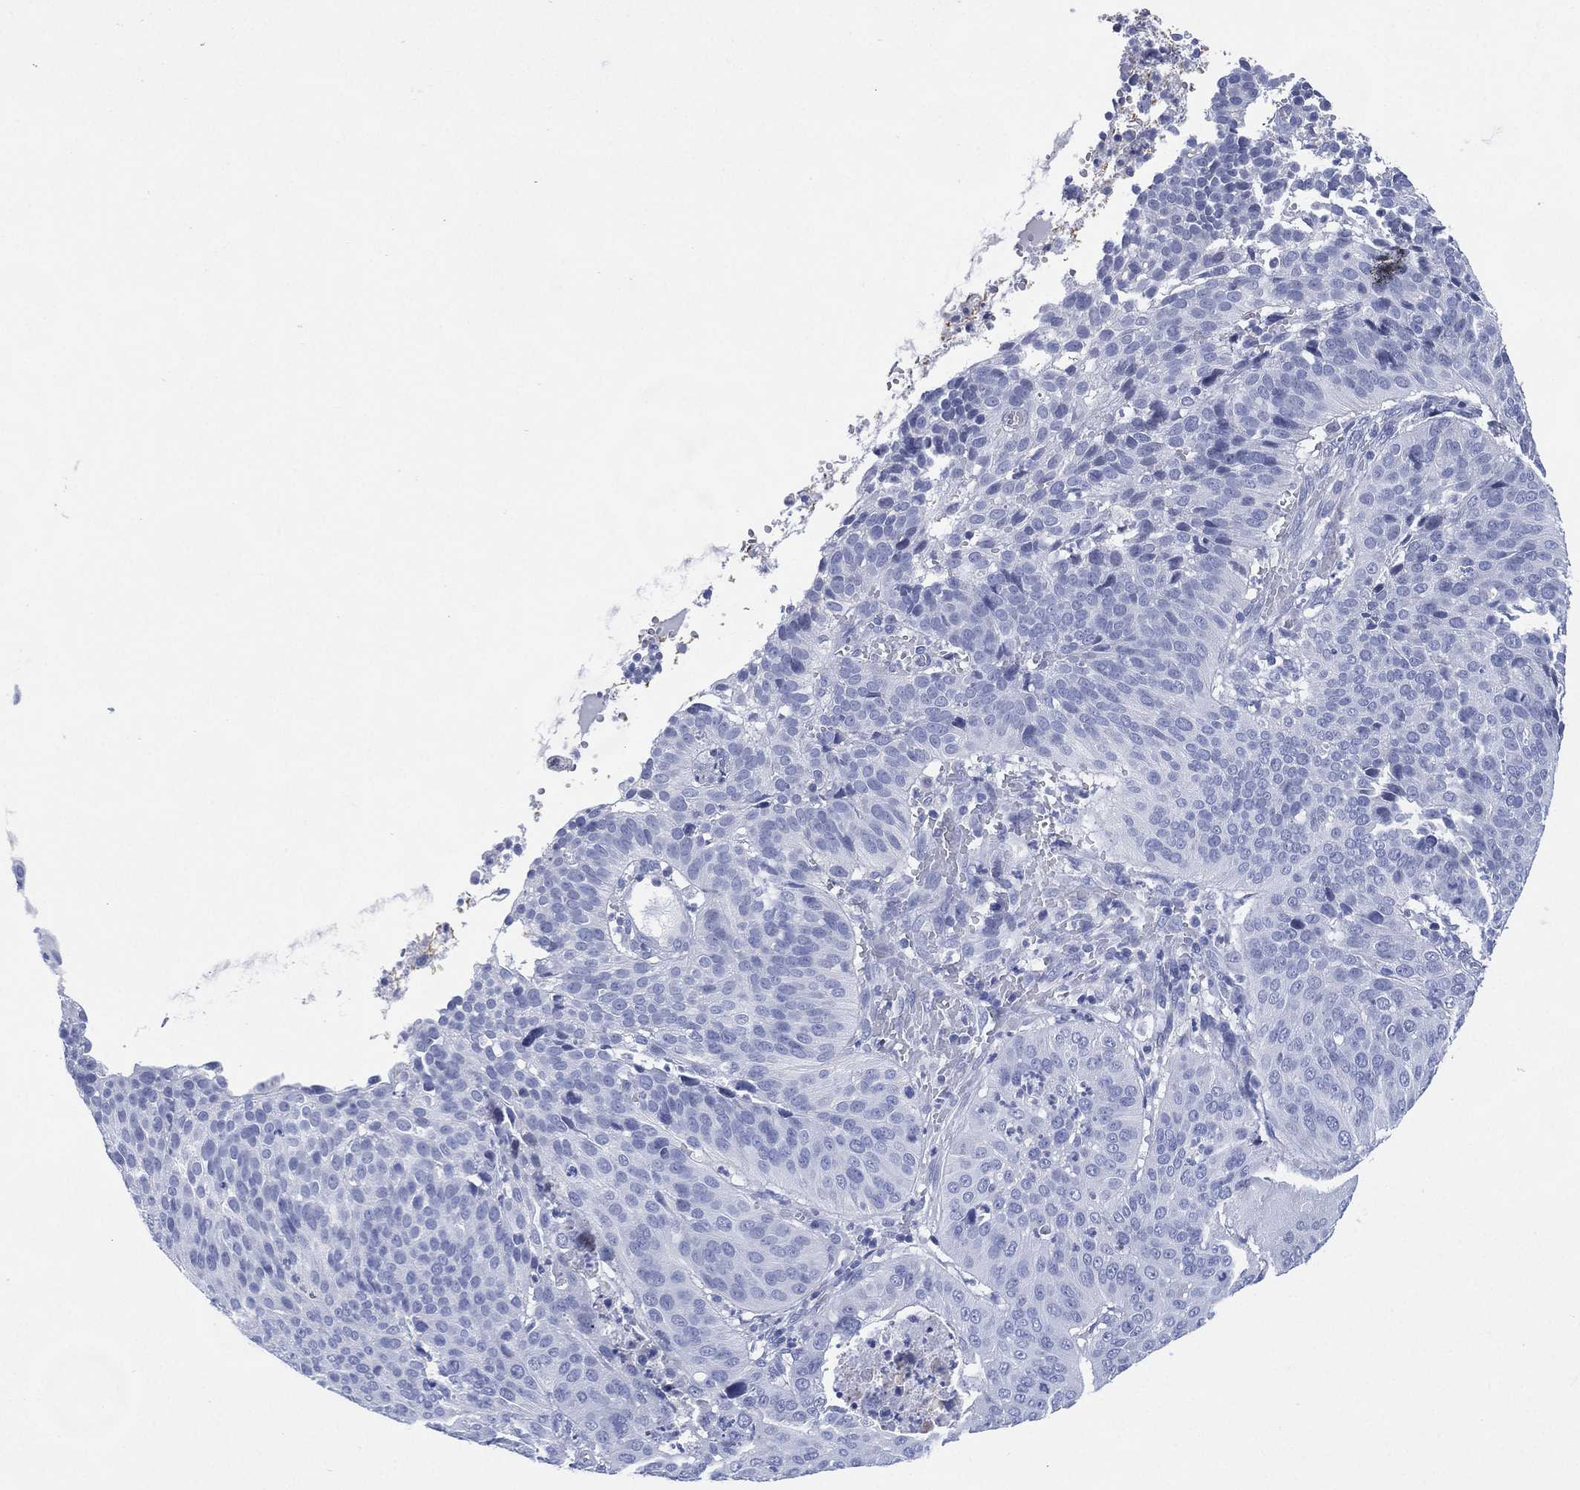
{"staining": {"intensity": "negative", "quantity": "none", "location": "none"}, "tissue": "cervical cancer", "cell_type": "Tumor cells", "image_type": "cancer", "snomed": [{"axis": "morphology", "description": "Normal tissue, NOS"}, {"axis": "morphology", "description": "Squamous cell carcinoma, NOS"}, {"axis": "topography", "description": "Cervix"}], "caption": "Immunohistochemistry (IHC) histopathology image of cervical cancer stained for a protein (brown), which exhibits no staining in tumor cells. (Brightfield microscopy of DAB IHC at high magnification).", "gene": "TMEM247", "patient": {"sex": "female", "age": 39}}